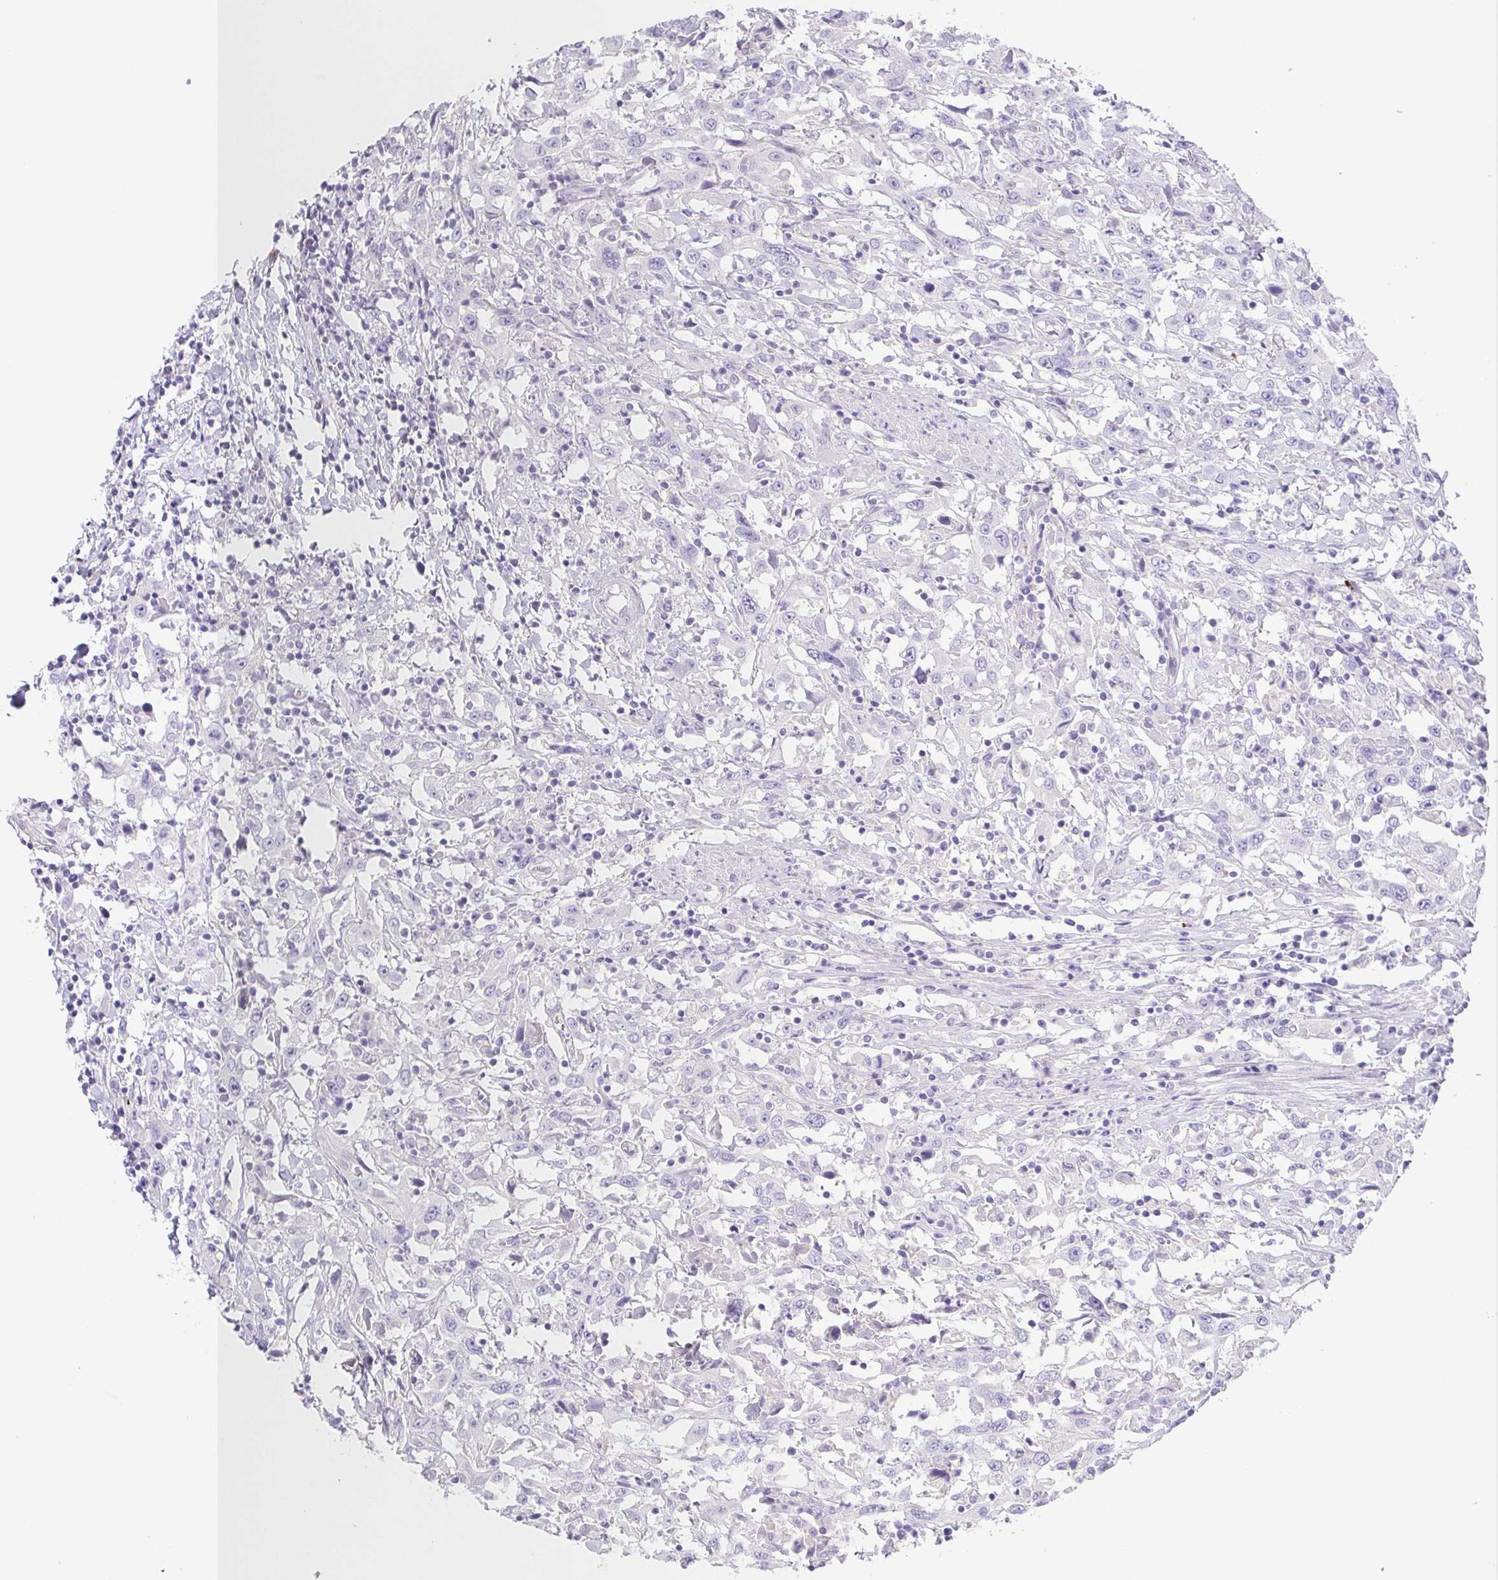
{"staining": {"intensity": "negative", "quantity": "none", "location": "none"}, "tissue": "urothelial cancer", "cell_type": "Tumor cells", "image_type": "cancer", "snomed": [{"axis": "morphology", "description": "Urothelial carcinoma, High grade"}, {"axis": "topography", "description": "Urinary bladder"}], "caption": "Tumor cells are negative for brown protein staining in urothelial cancer.", "gene": "PKDREJ", "patient": {"sex": "male", "age": 61}}